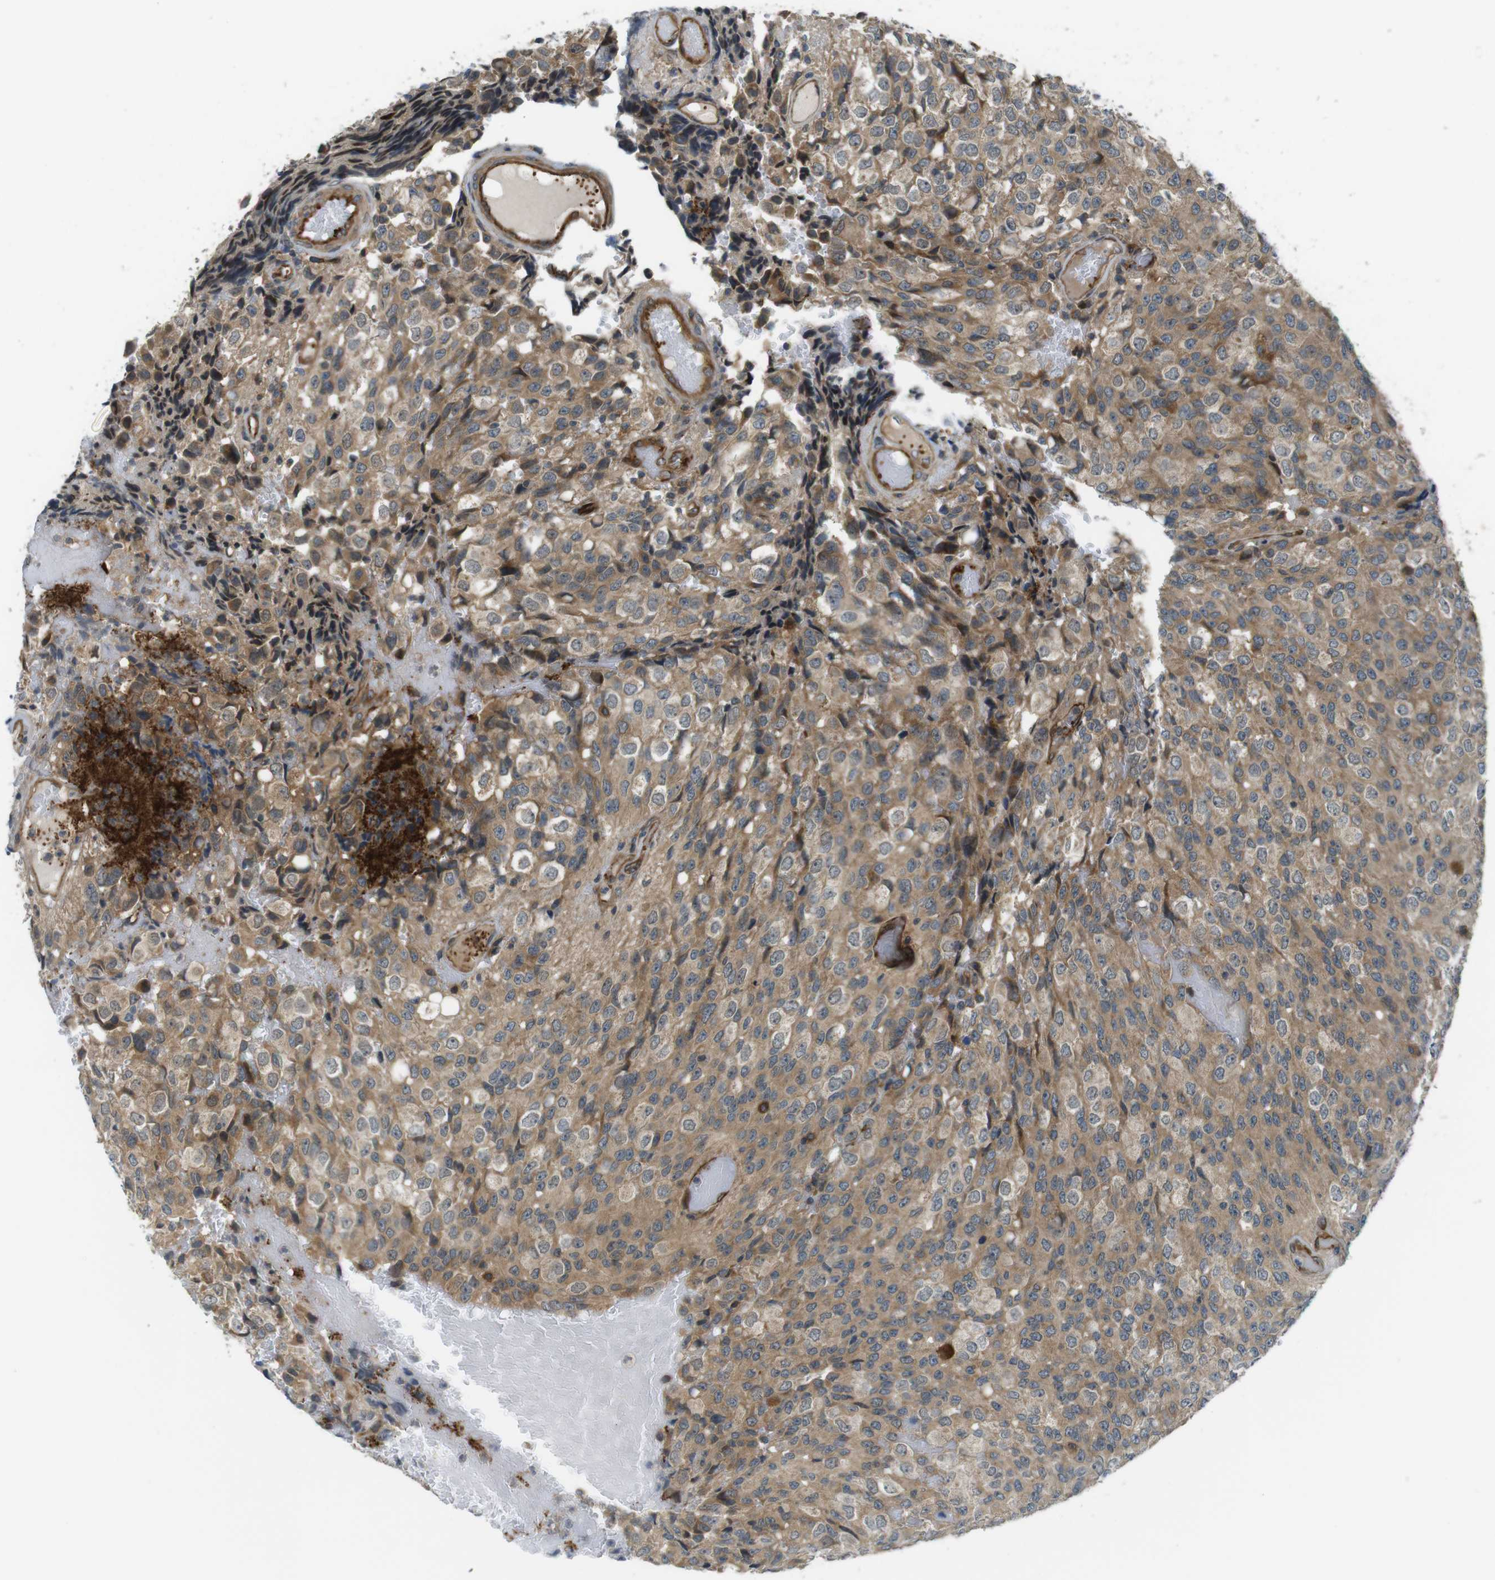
{"staining": {"intensity": "moderate", "quantity": ">75%", "location": "cytoplasmic/membranous"}, "tissue": "glioma", "cell_type": "Tumor cells", "image_type": "cancer", "snomed": [{"axis": "morphology", "description": "Glioma, malignant, High grade"}, {"axis": "topography", "description": "Brain"}], "caption": "The photomicrograph shows staining of high-grade glioma (malignant), revealing moderate cytoplasmic/membranous protein staining (brown color) within tumor cells. (Stains: DAB in brown, nuclei in blue, Microscopy: brightfield microscopy at high magnification).", "gene": "TSC1", "patient": {"sex": "male", "age": 32}}